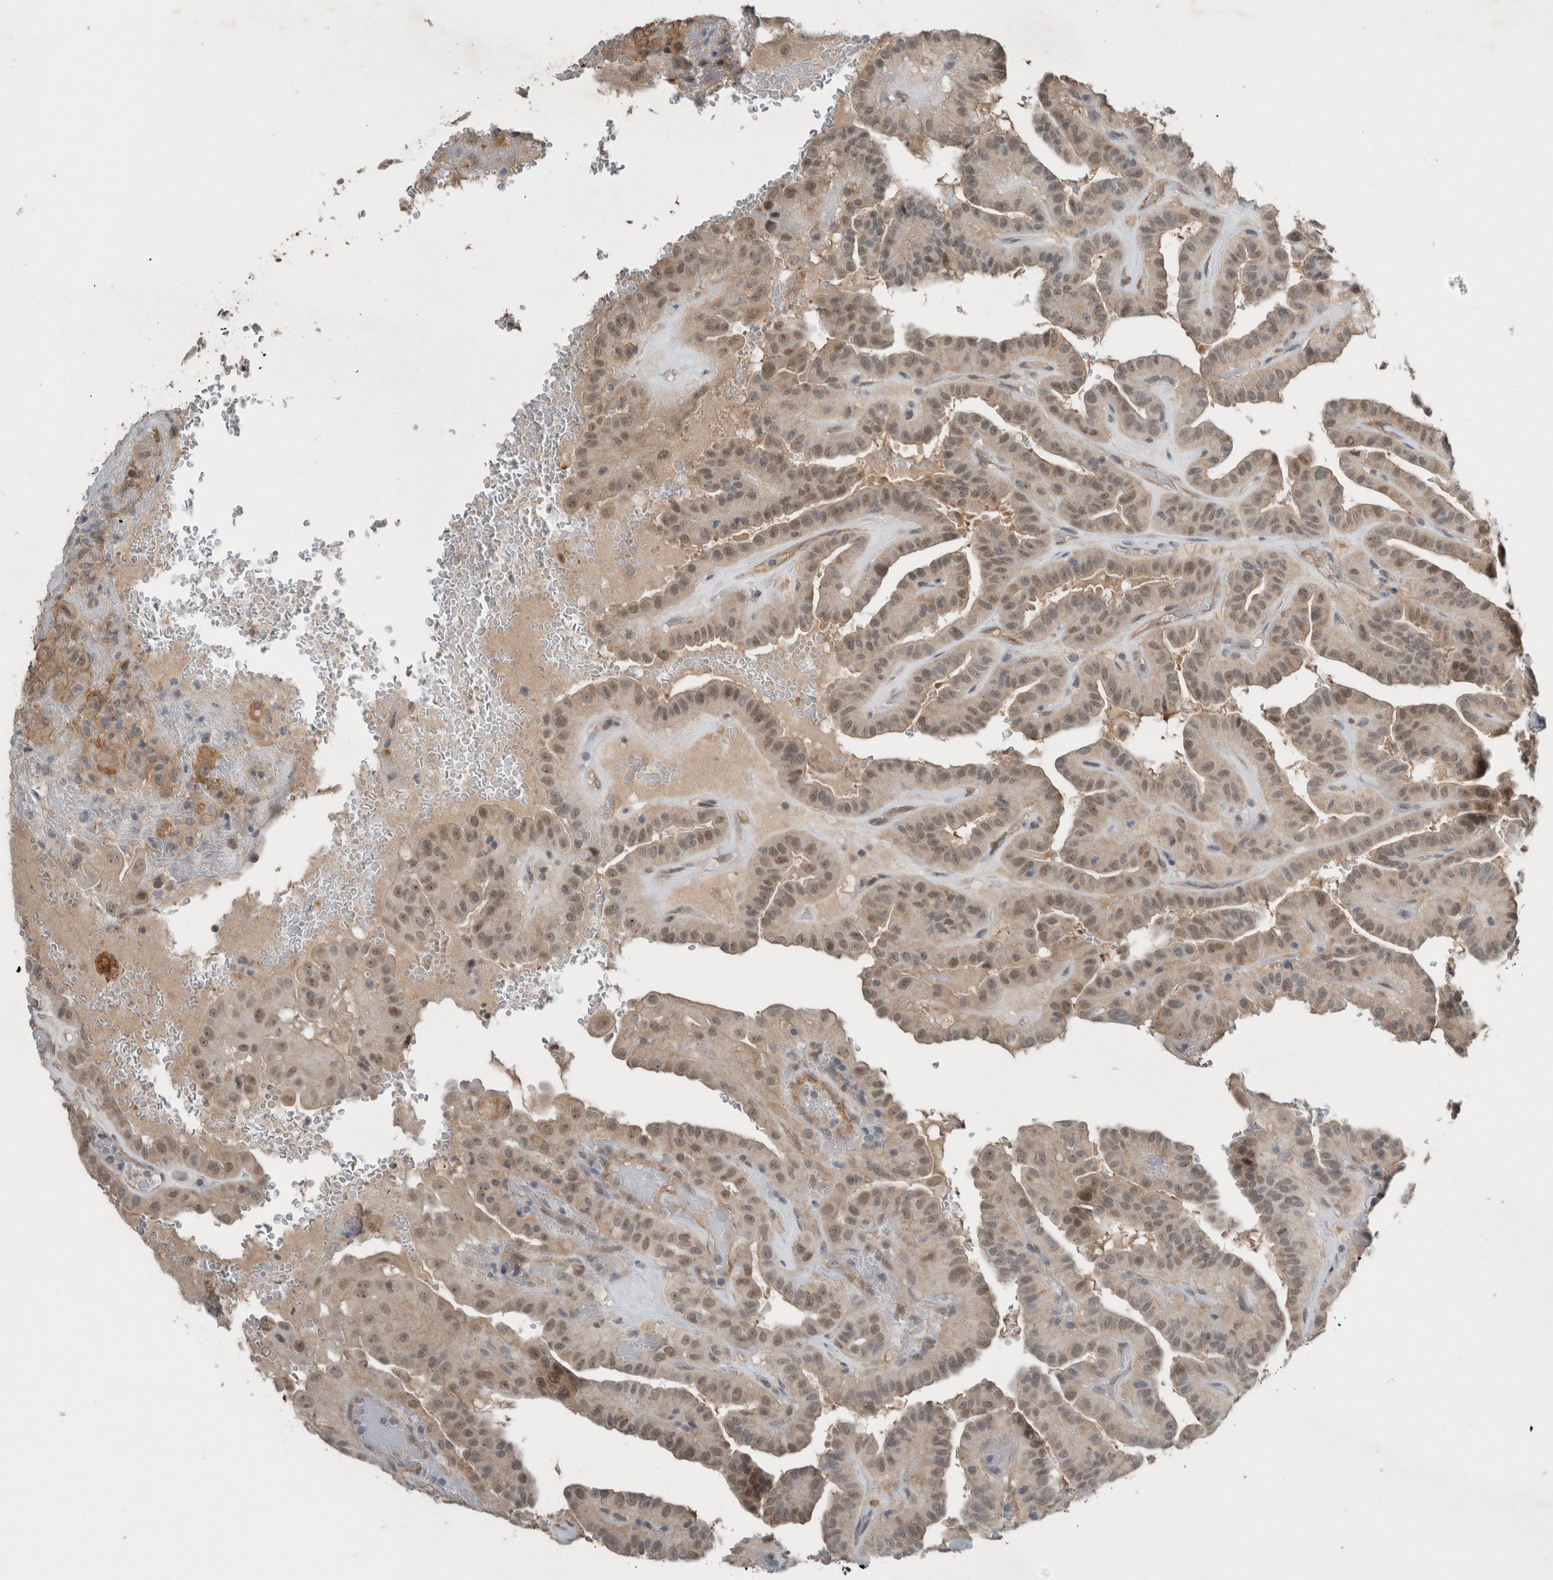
{"staining": {"intensity": "weak", "quantity": ">75%", "location": "nuclear"}, "tissue": "thyroid cancer", "cell_type": "Tumor cells", "image_type": "cancer", "snomed": [{"axis": "morphology", "description": "Papillary adenocarcinoma, NOS"}, {"axis": "topography", "description": "Thyroid gland"}], "caption": "A histopathology image showing weak nuclear expression in approximately >75% of tumor cells in thyroid cancer, as visualized by brown immunohistochemical staining.", "gene": "RALGDS", "patient": {"sex": "male", "age": 77}}